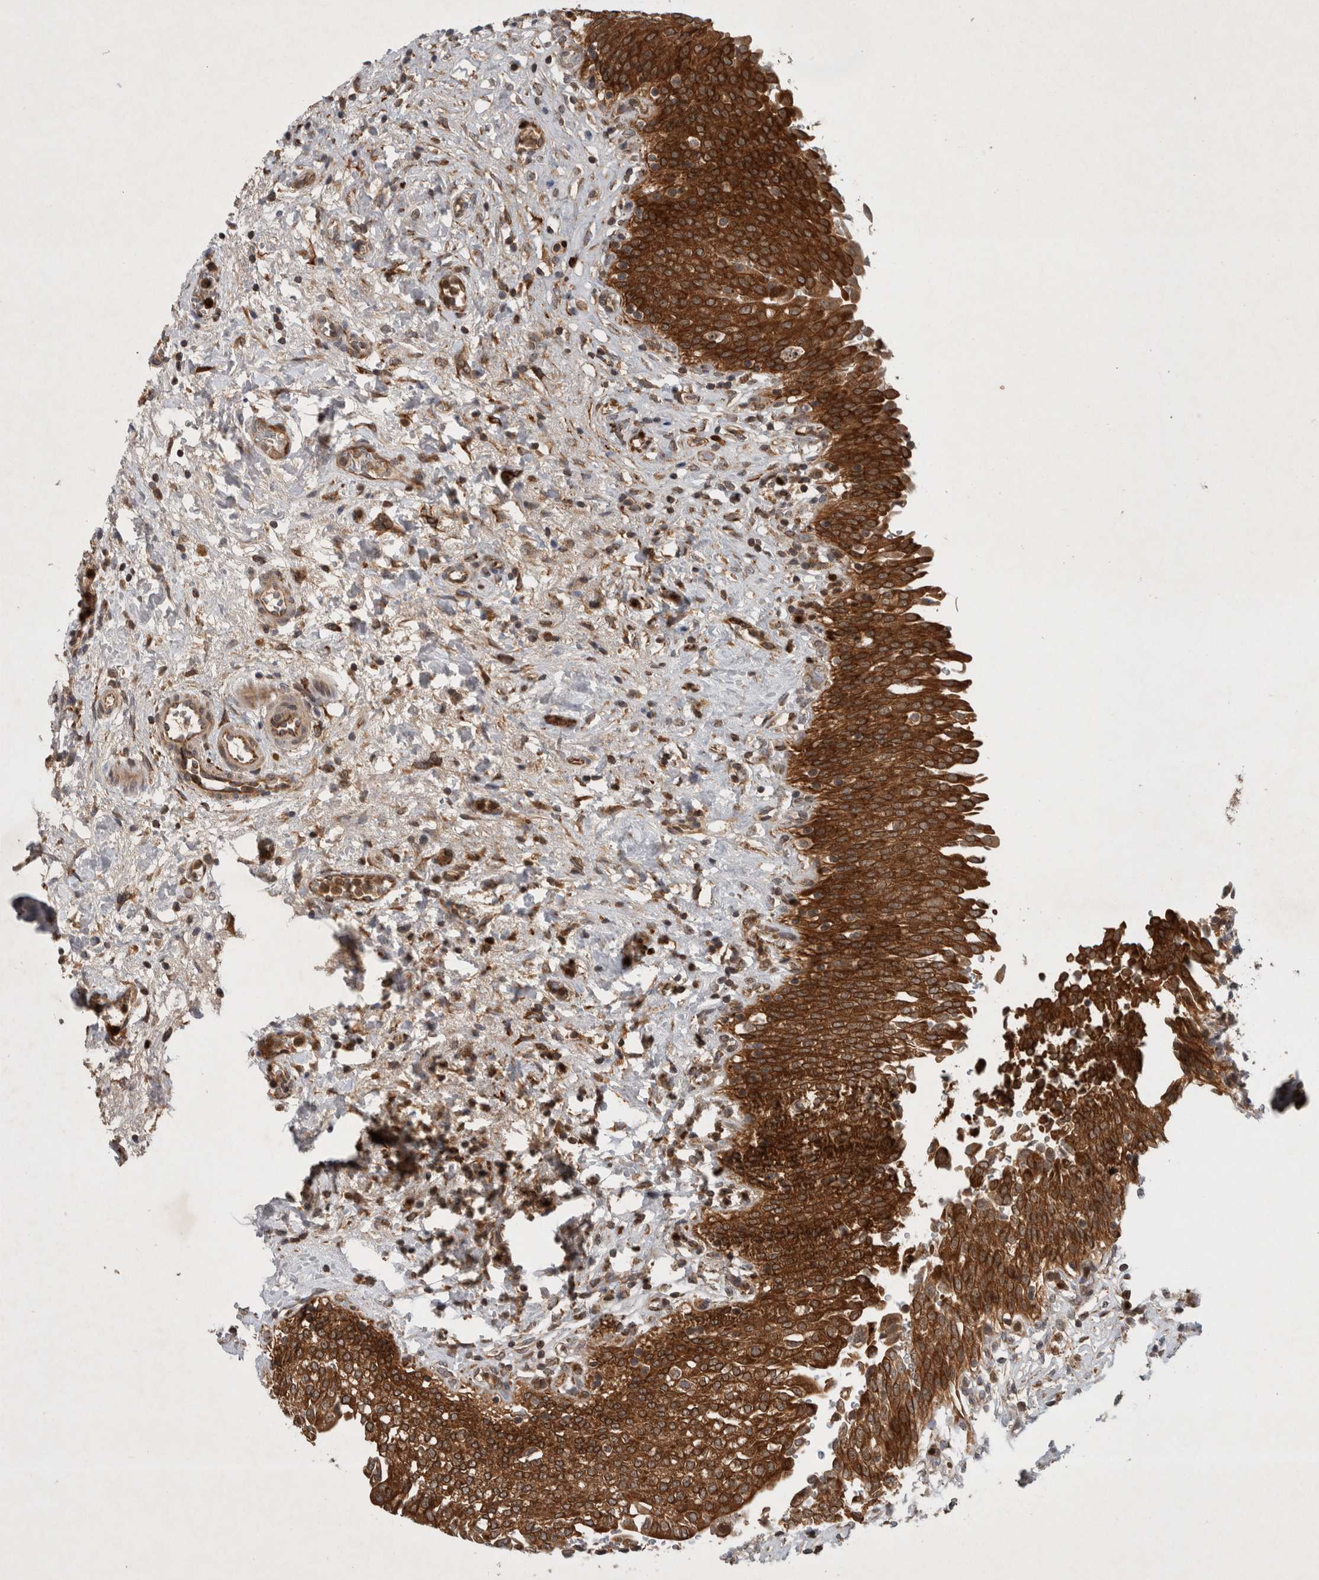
{"staining": {"intensity": "strong", "quantity": ">75%", "location": "cytoplasmic/membranous"}, "tissue": "urinary bladder", "cell_type": "Urothelial cells", "image_type": "normal", "snomed": [{"axis": "morphology", "description": "Urothelial carcinoma, High grade"}, {"axis": "topography", "description": "Urinary bladder"}], "caption": "The immunohistochemical stain shows strong cytoplasmic/membranous positivity in urothelial cells of normal urinary bladder.", "gene": "PDCD2", "patient": {"sex": "male", "age": 46}}